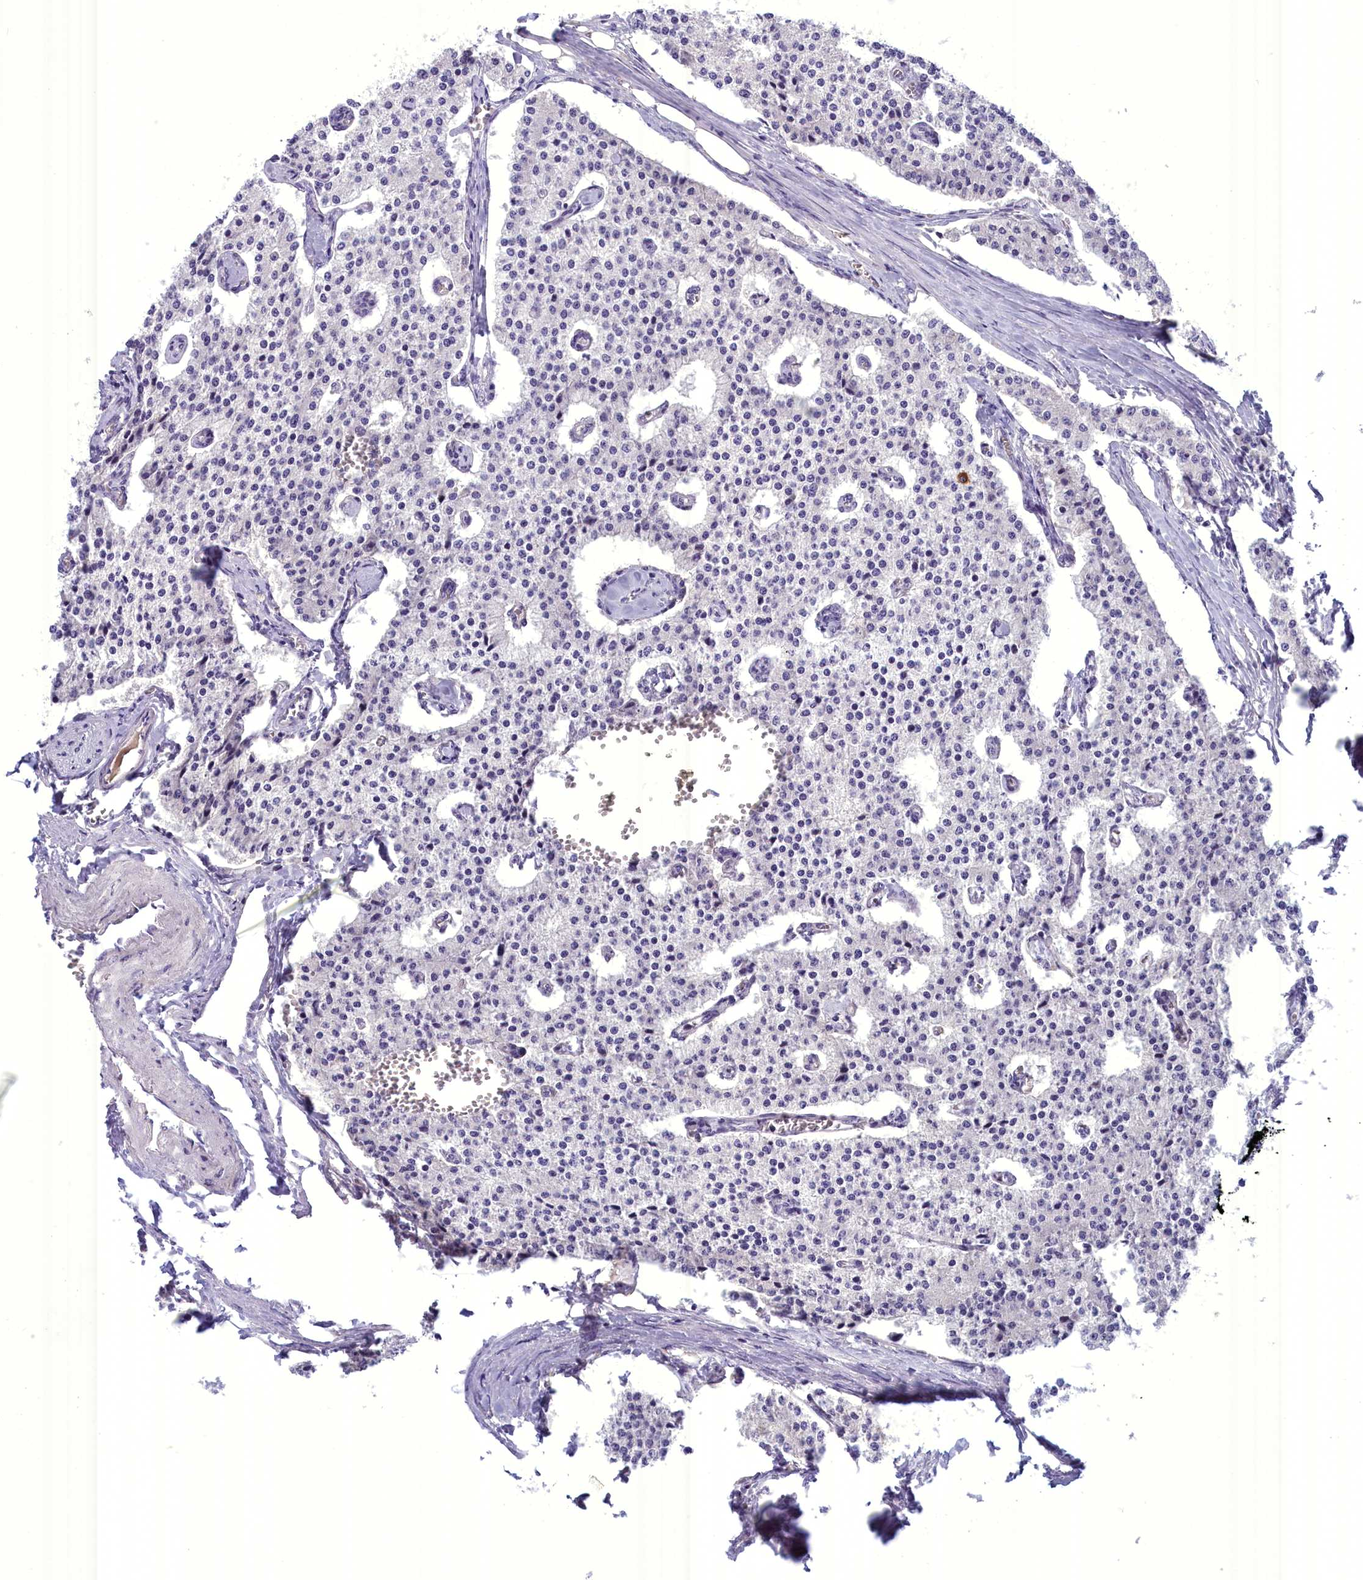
{"staining": {"intensity": "negative", "quantity": "none", "location": "none"}, "tissue": "carcinoid", "cell_type": "Tumor cells", "image_type": "cancer", "snomed": [{"axis": "morphology", "description": "Carcinoid, malignant, NOS"}, {"axis": "topography", "description": "Colon"}], "caption": "Carcinoid was stained to show a protein in brown. There is no significant staining in tumor cells.", "gene": "FAM149B1", "patient": {"sex": "female", "age": 52}}